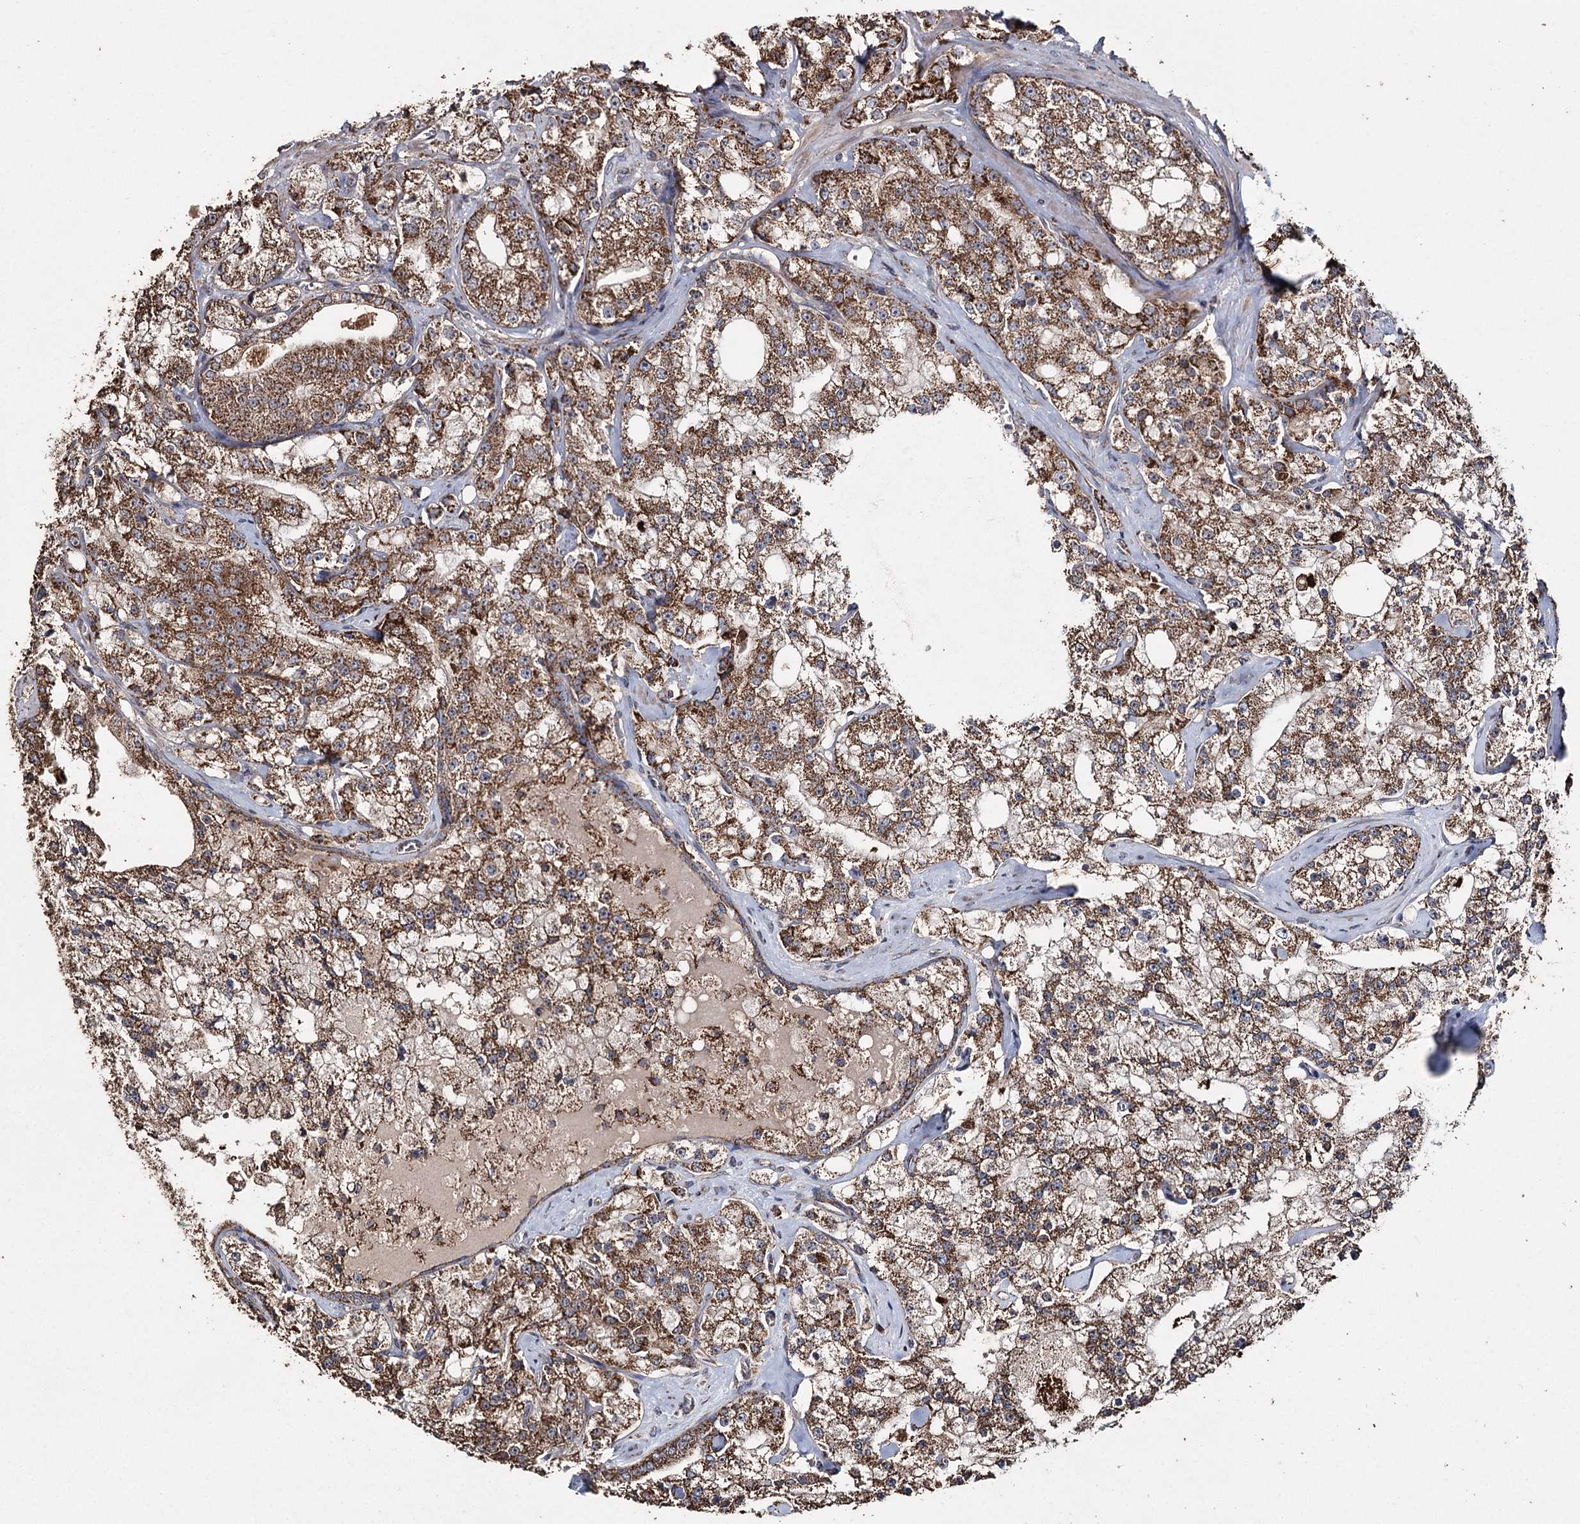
{"staining": {"intensity": "moderate", "quantity": ">75%", "location": "cytoplasmic/membranous"}, "tissue": "prostate cancer", "cell_type": "Tumor cells", "image_type": "cancer", "snomed": [{"axis": "morphology", "description": "Adenocarcinoma, High grade"}, {"axis": "topography", "description": "Prostate"}], "caption": "Immunohistochemical staining of prostate cancer exhibits medium levels of moderate cytoplasmic/membranous staining in approximately >75% of tumor cells.", "gene": "SLF2", "patient": {"sex": "male", "age": 64}}